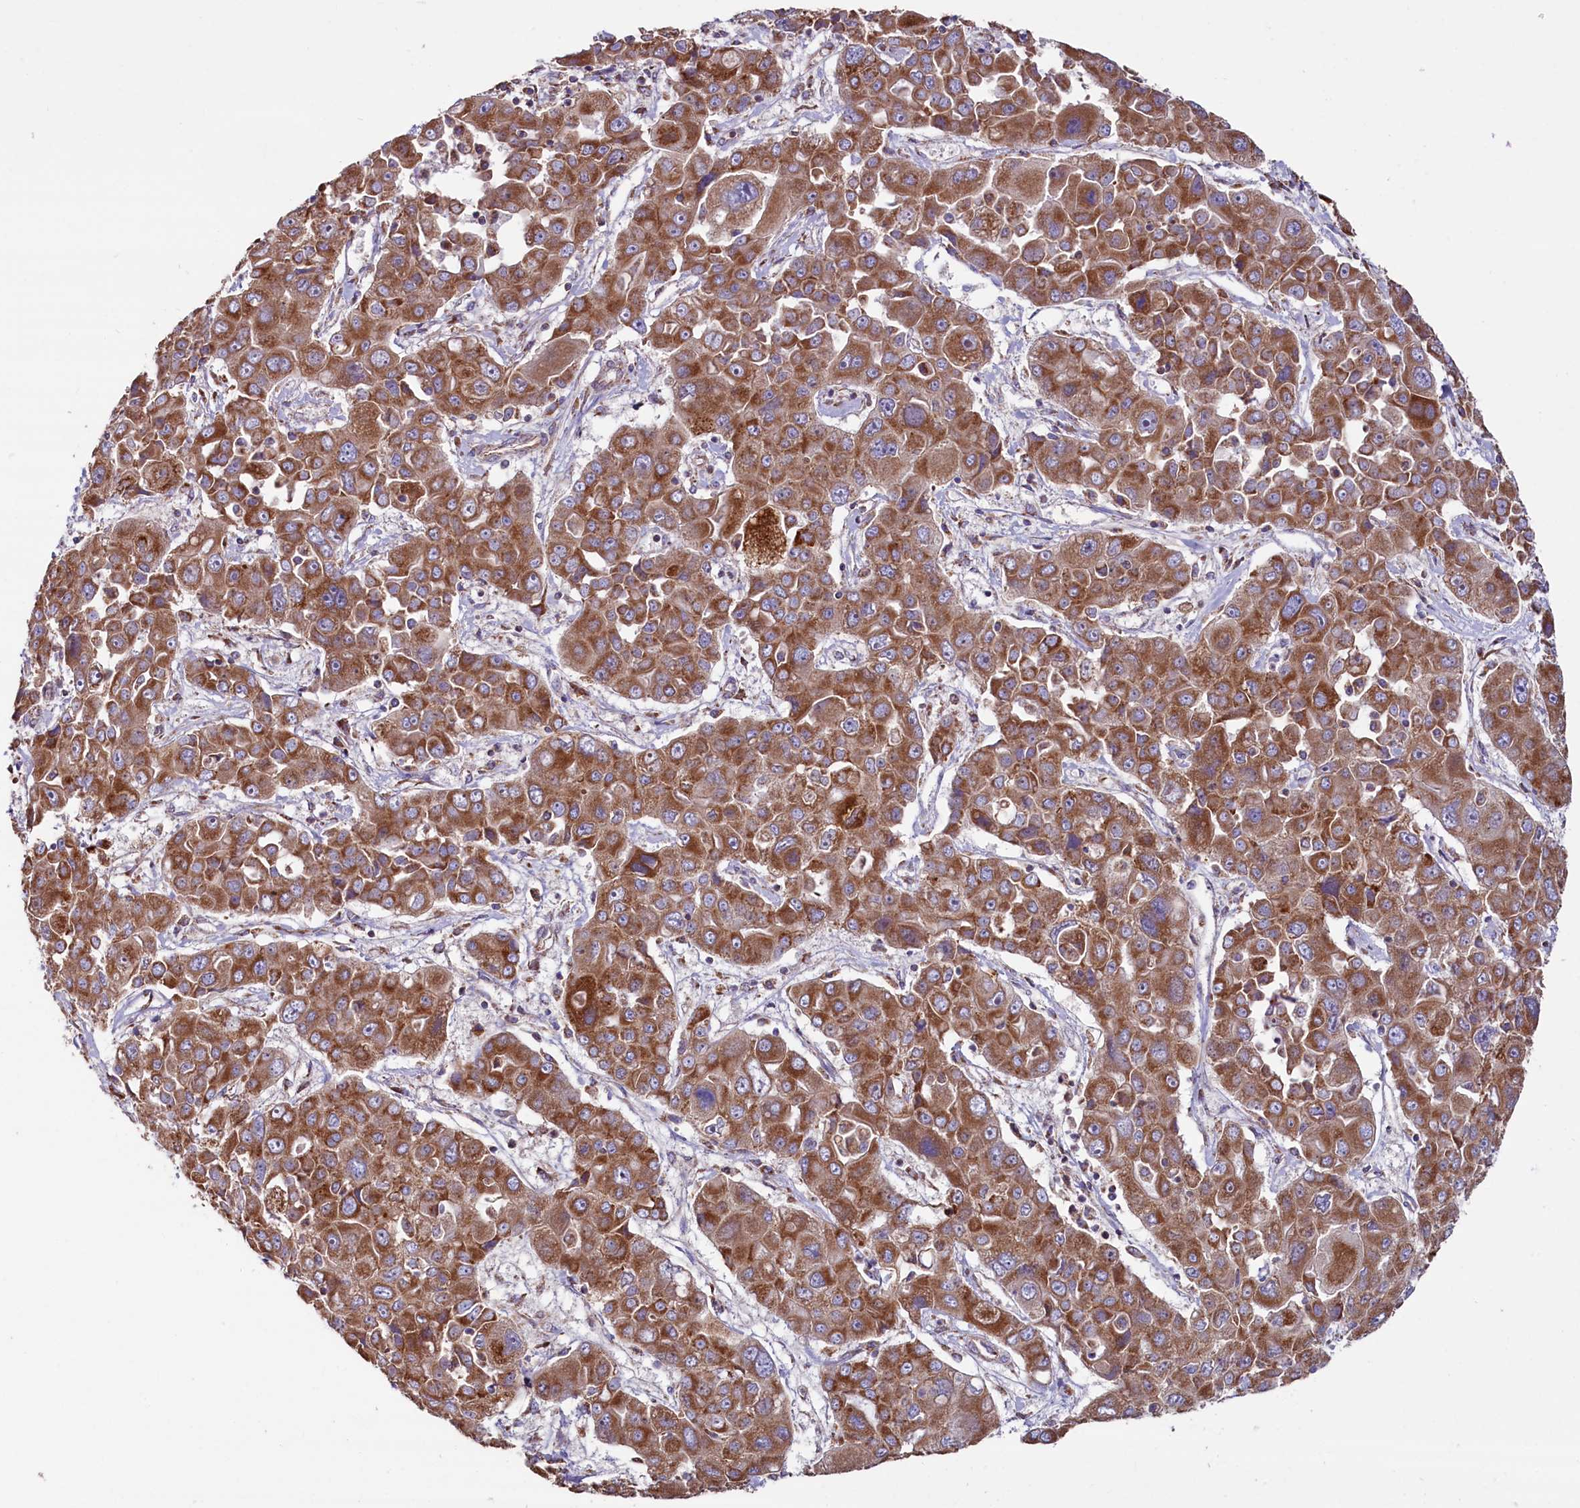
{"staining": {"intensity": "moderate", "quantity": ">75%", "location": "cytoplasmic/membranous"}, "tissue": "liver cancer", "cell_type": "Tumor cells", "image_type": "cancer", "snomed": [{"axis": "morphology", "description": "Cholangiocarcinoma"}, {"axis": "topography", "description": "Liver"}], "caption": "A brown stain labels moderate cytoplasmic/membranous expression of a protein in liver cancer (cholangiocarcinoma) tumor cells.", "gene": "ZSWIM1", "patient": {"sex": "male", "age": 67}}